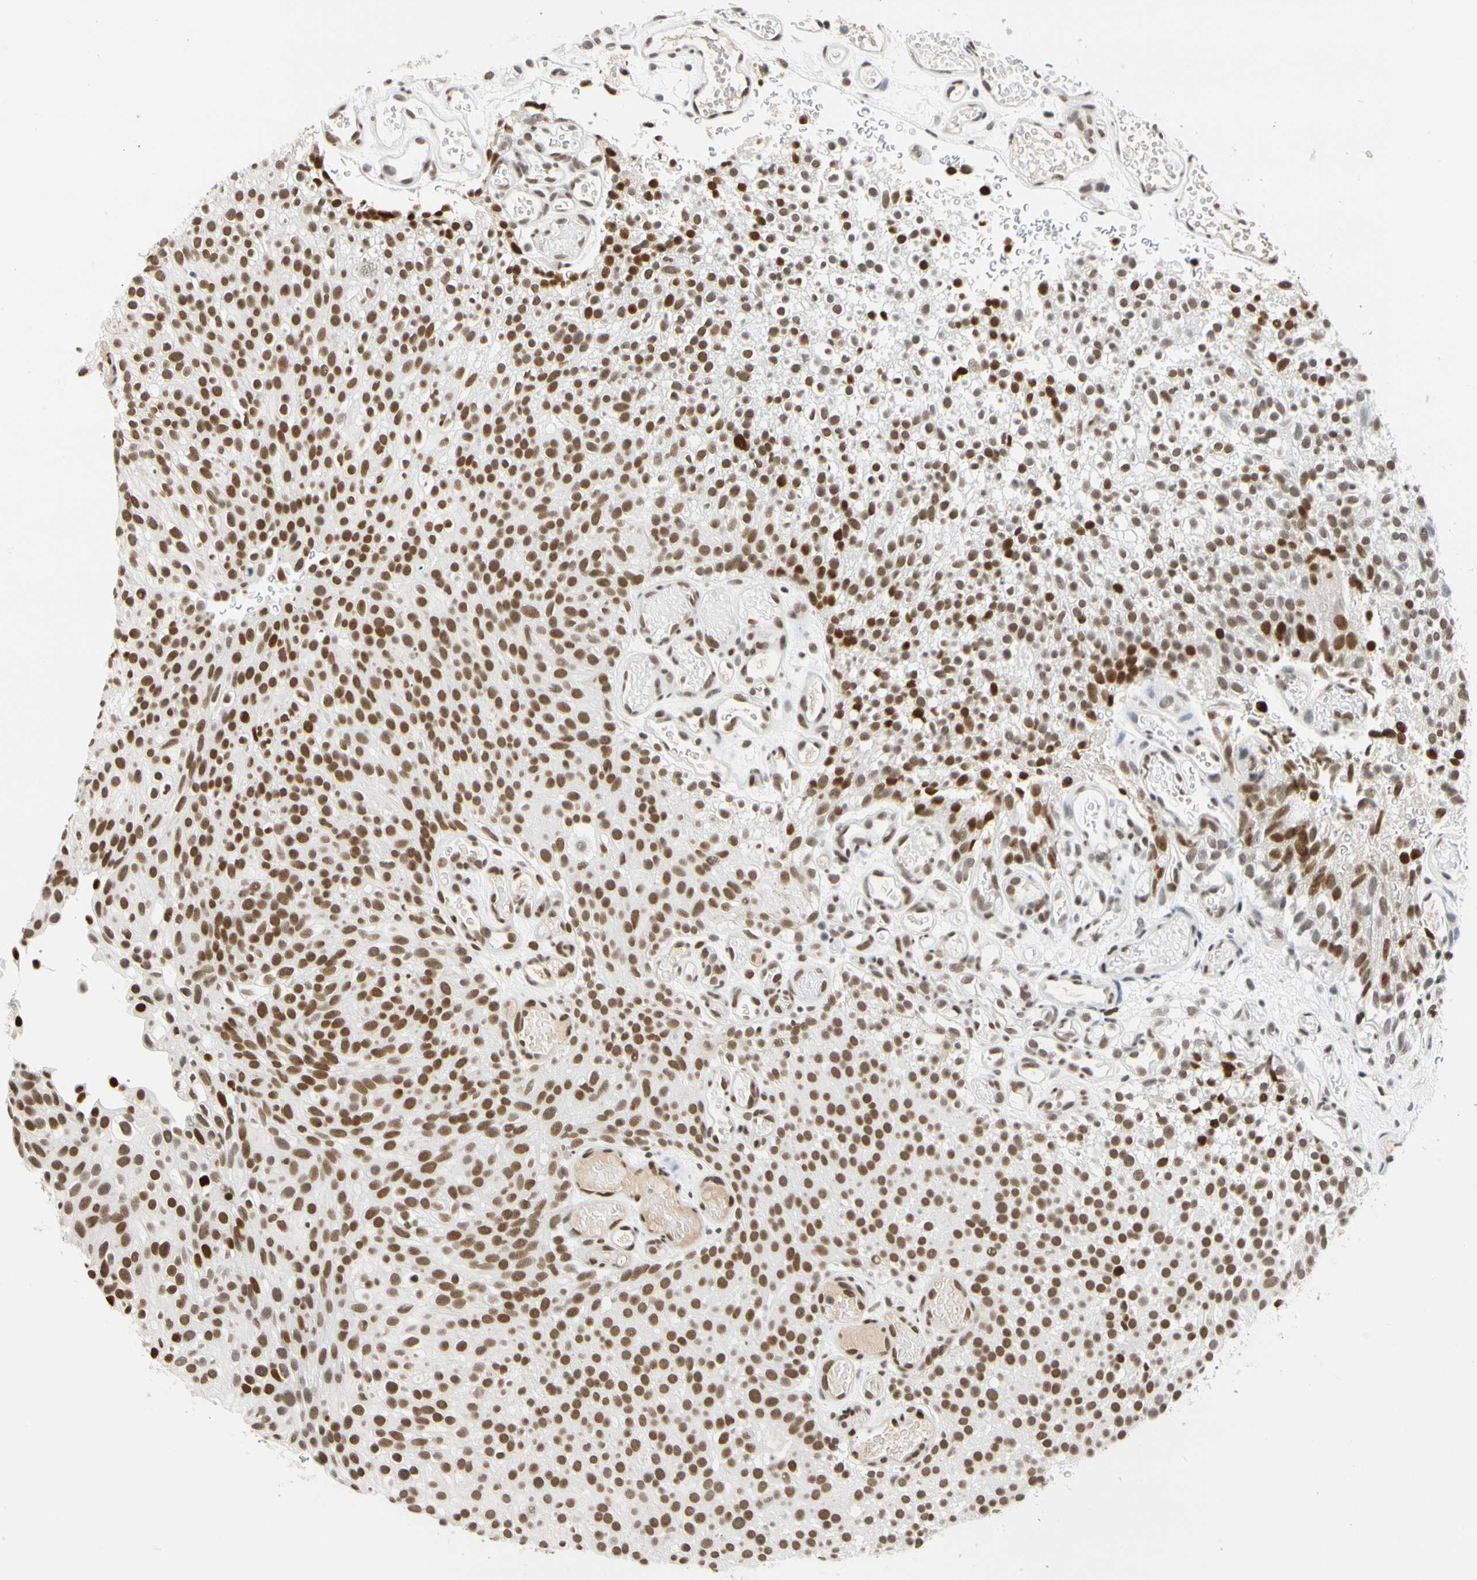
{"staining": {"intensity": "strong", "quantity": ">75%", "location": "nuclear"}, "tissue": "urothelial cancer", "cell_type": "Tumor cells", "image_type": "cancer", "snomed": [{"axis": "morphology", "description": "Urothelial carcinoma, Low grade"}, {"axis": "topography", "description": "Urinary bladder"}], "caption": "Strong nuclear staining is present in about >75% of tumor cells in urothelial cancer.", "gene": "ZSCAN16", "patient": {"sex": "male", "age": 78}}